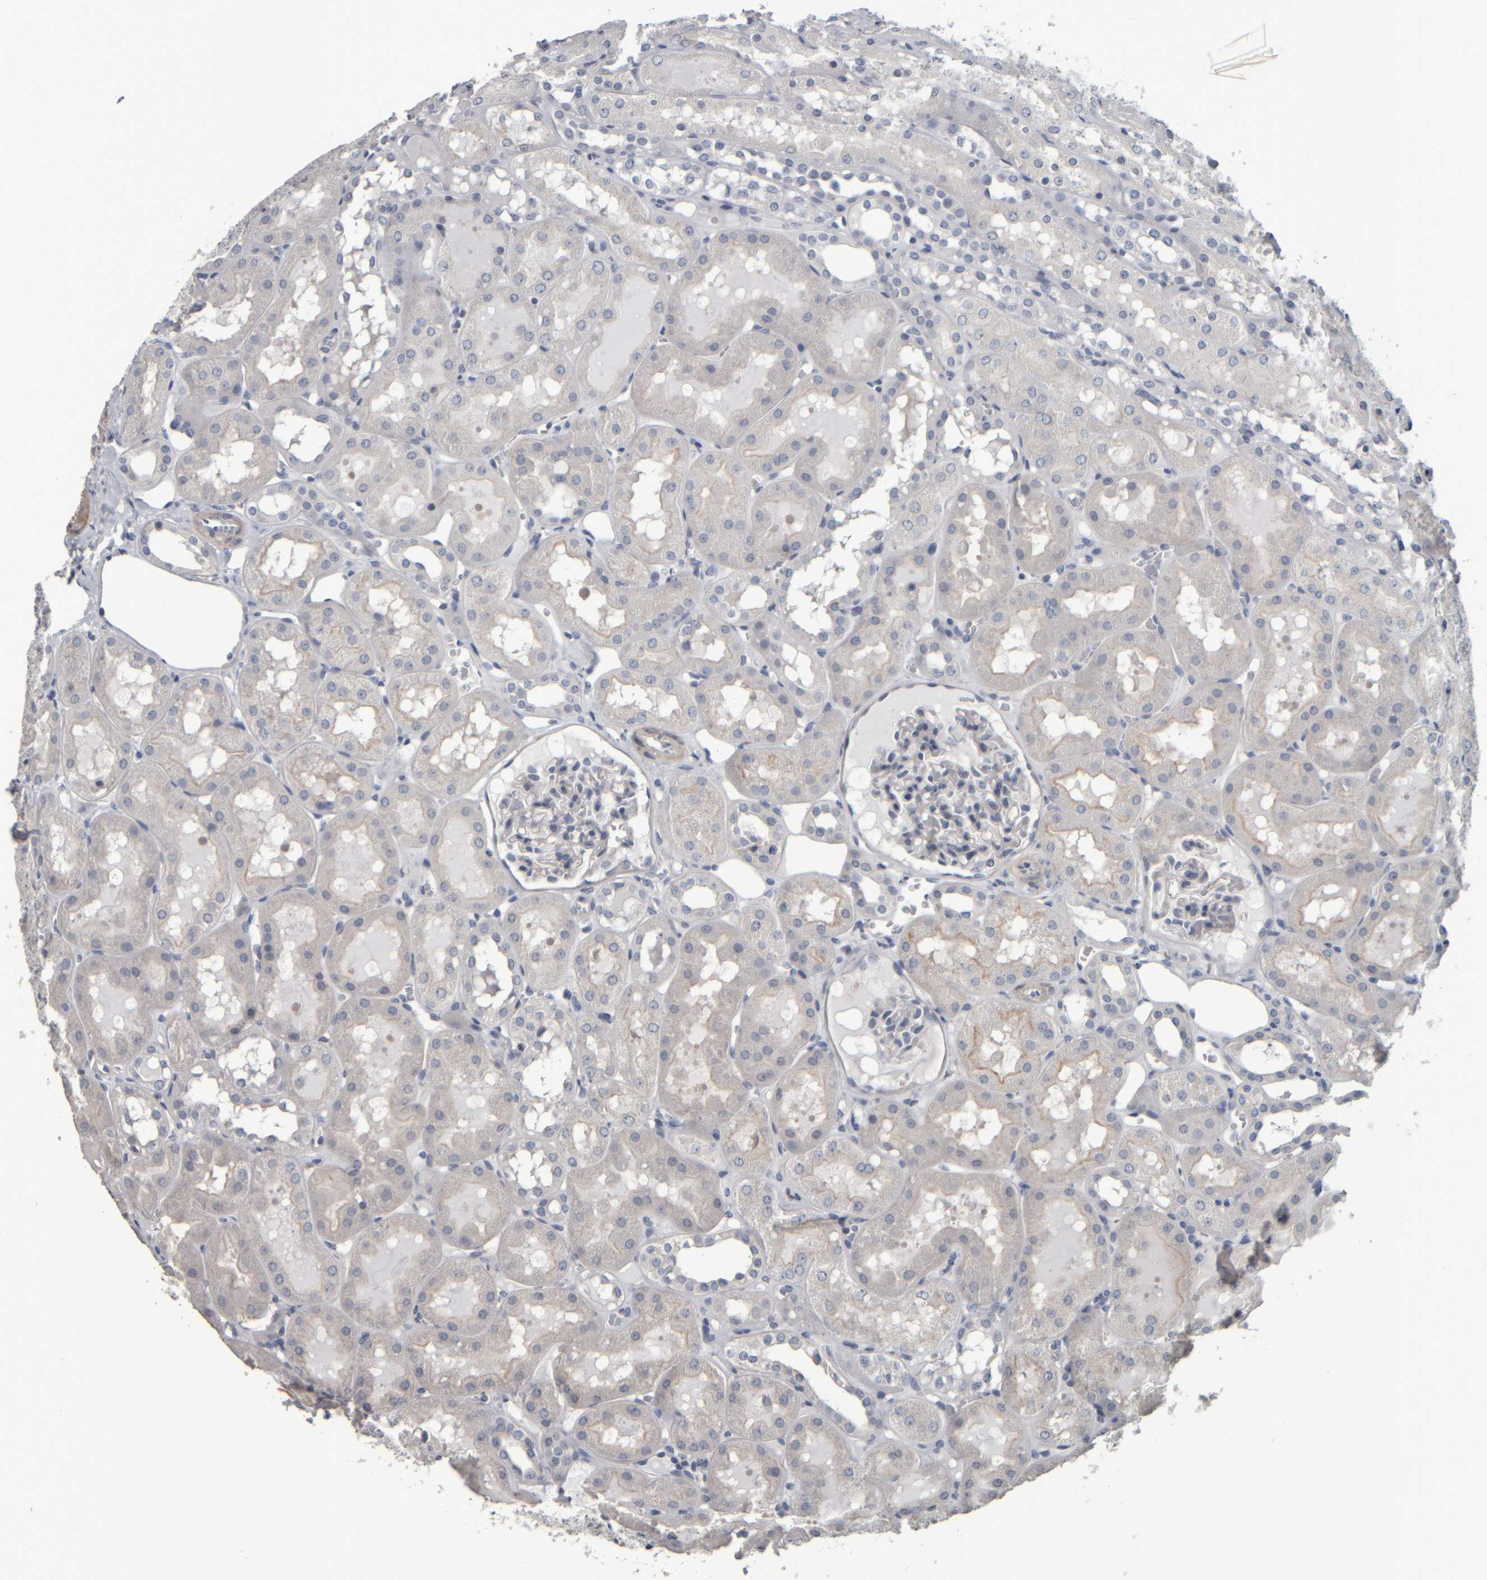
{"staining": {"intensity": "negative", "quantity": "none", "location": "none"}, "tissue": "kidney", "cell_type": "Cells in glomeruli", "image_type": "normal", "snomed": [{"axis": "morphology", "description": "Normal tissue, NOS"}, {"axis": "topography", "description": "Kidney"}, {"axis": "topography", "description": "Urinary bladder"}], "caption": "Cells in glomeruli show no significant positivity in normal kidney.", "gene": "CAVIN4", "patient": {"sex": "male", "age": 16}}